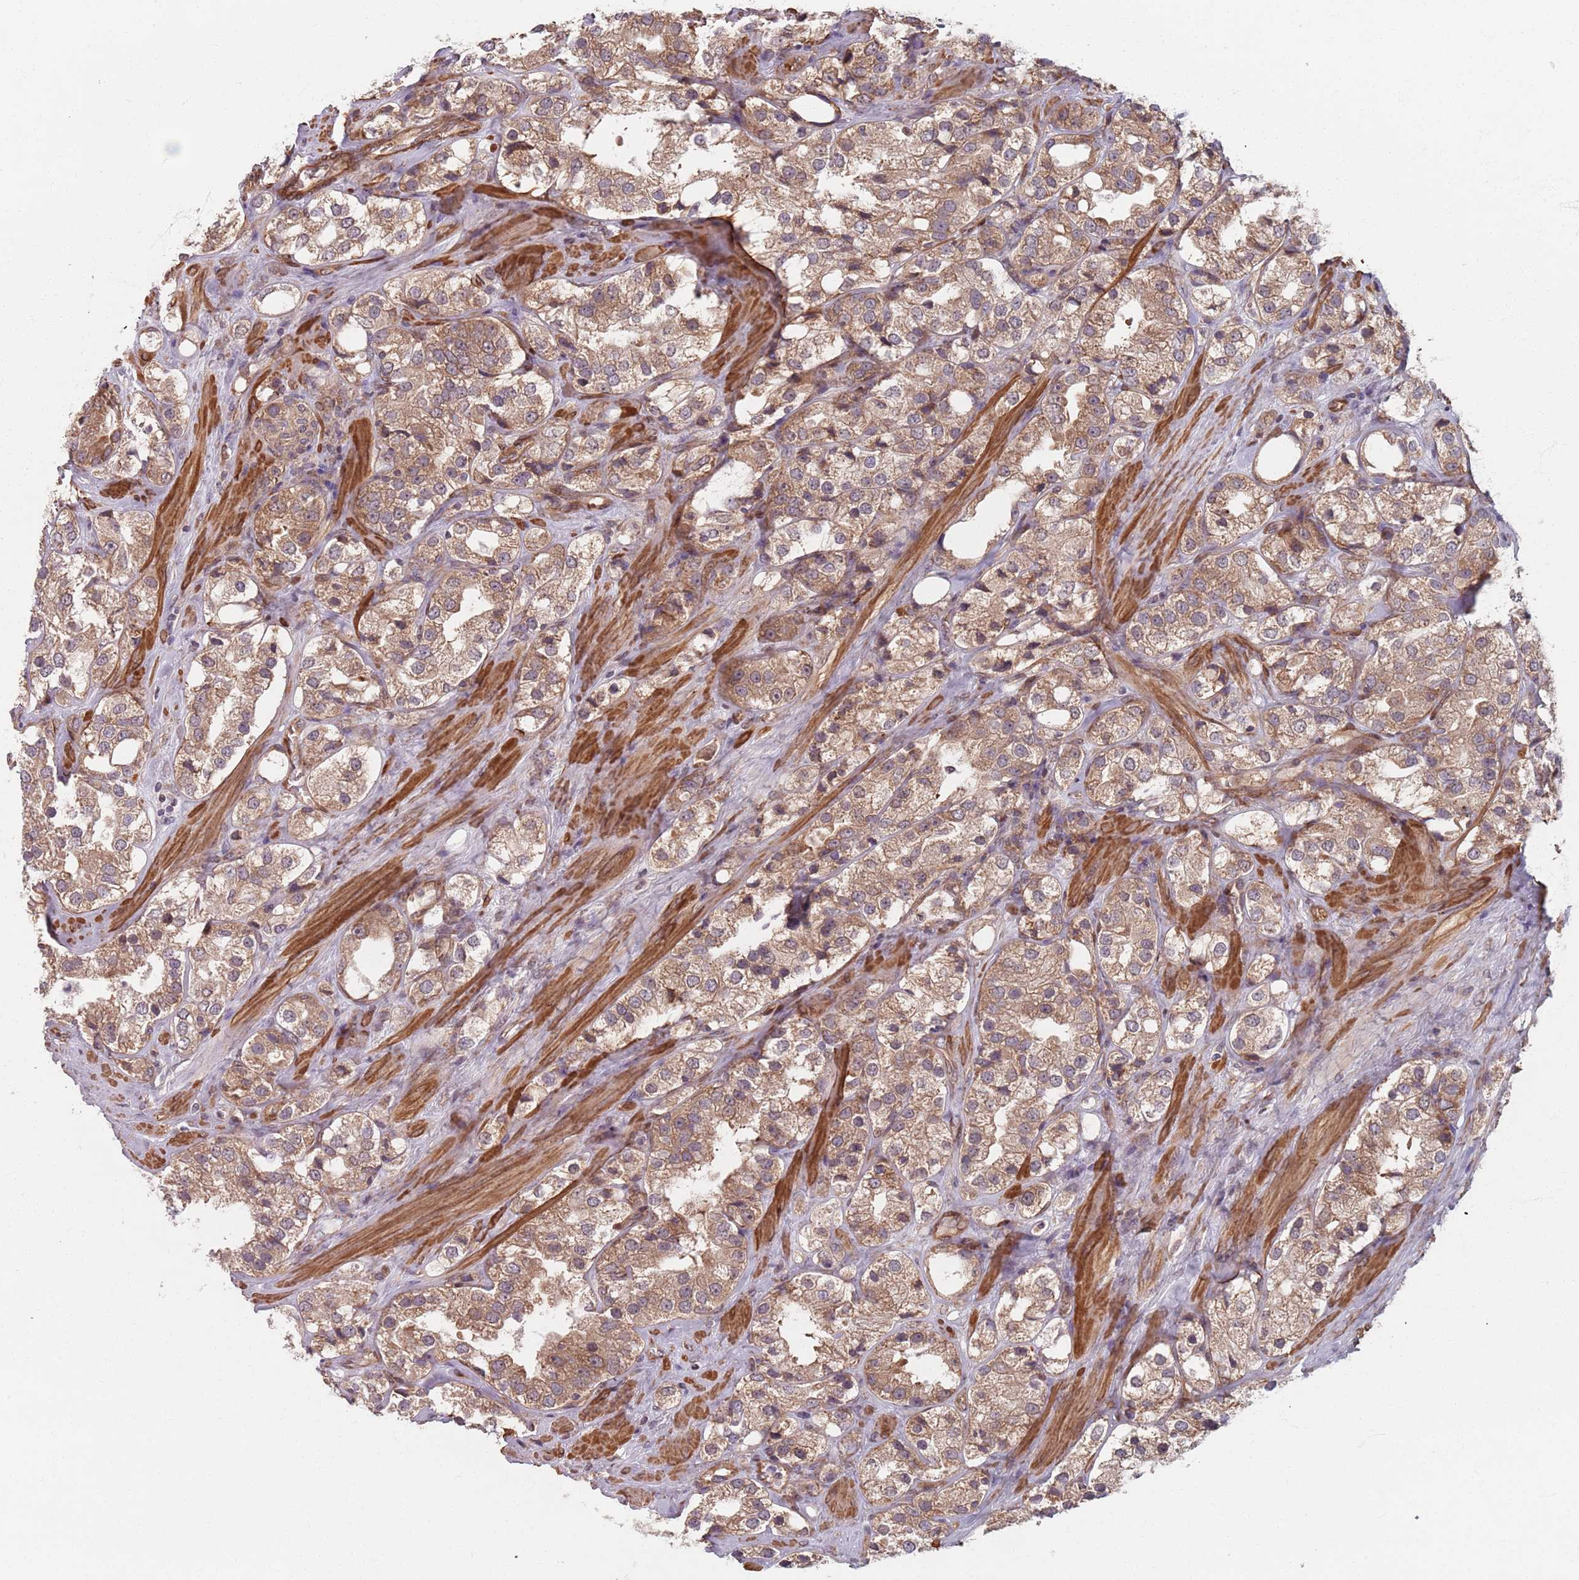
{"staining": {"intensity": "moderate", "quantity": ">75%", "location": "cytoplasmic/membranous"}, "tissue": "prostate cancer", "cell_type": "Tumor cells", "image_type": "cancer", "snomed": [{"axis": "morphology", "description": "Adenocarcinoma, NOS"}, {"axis": "topography", "description": "Prostate"}], "caption": "Immunohistochemical staining of human prostate cancer (adenocarcinoma) exhibits medium levels of moderate cytoplasmic/membranous positivity in about >75% of tumor cells.", "gene": "NOTCH3", "patient": {"sex": "male", "age": 79}}